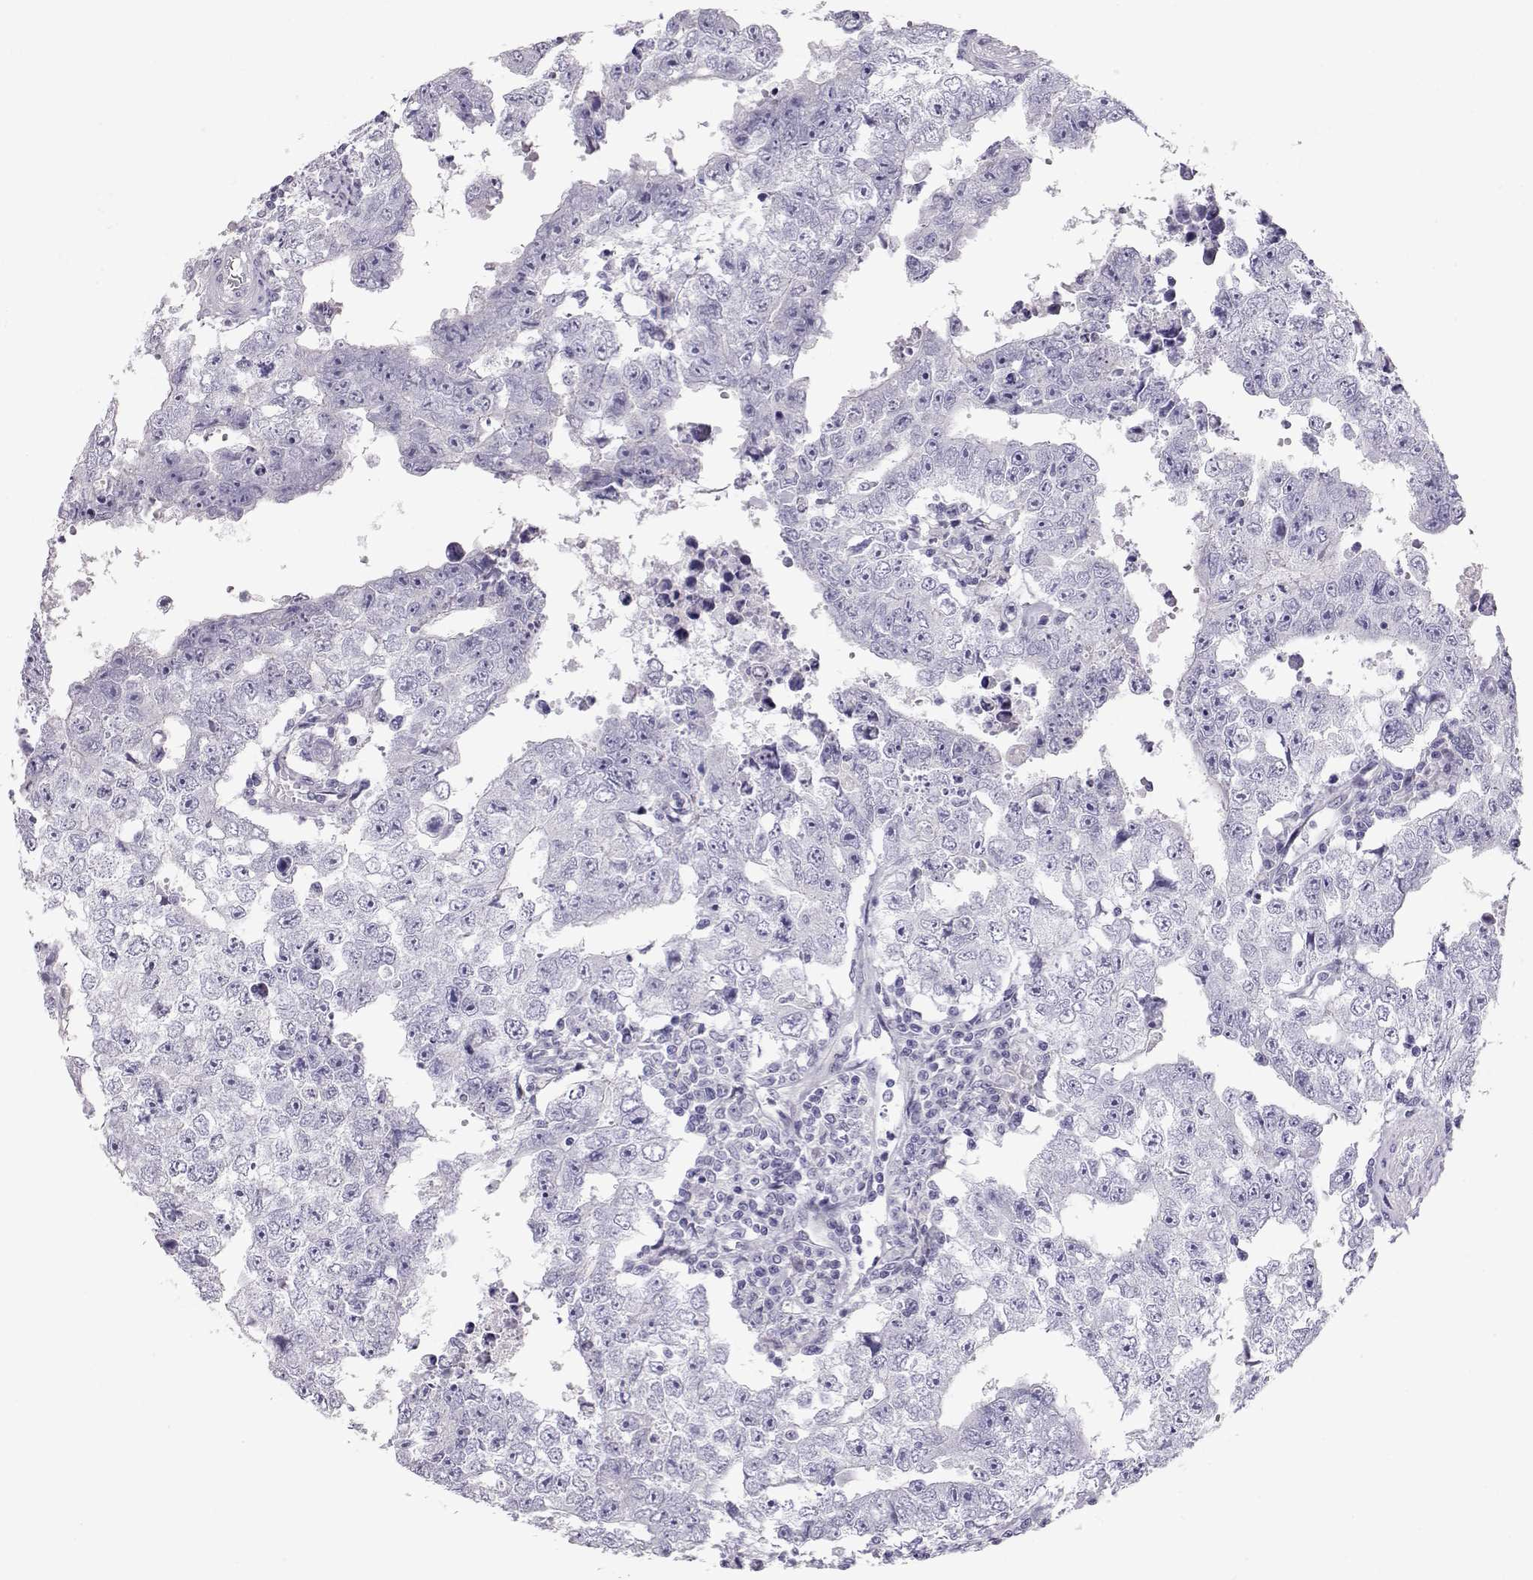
{"staining": {"intensity": "negative", "quantity": "none", "location": "none"}, "tissue": "testis cancer", "cell_type": "Tumor cells", "image_type": "cancer", "snomed": [{"axis": "morphology", "description": "Carcinoma, Embryonal, NOS"}, {"axis": "topography", "description": "Testis"}], "caption": "Embryonal carcinoma (testis) was stained to show a protein in brown. There is no significant positivity in tumor cells. Nuclei are stained in blue.", "gene": "RD3", "patient": {"sex": "male", "age": 36}}